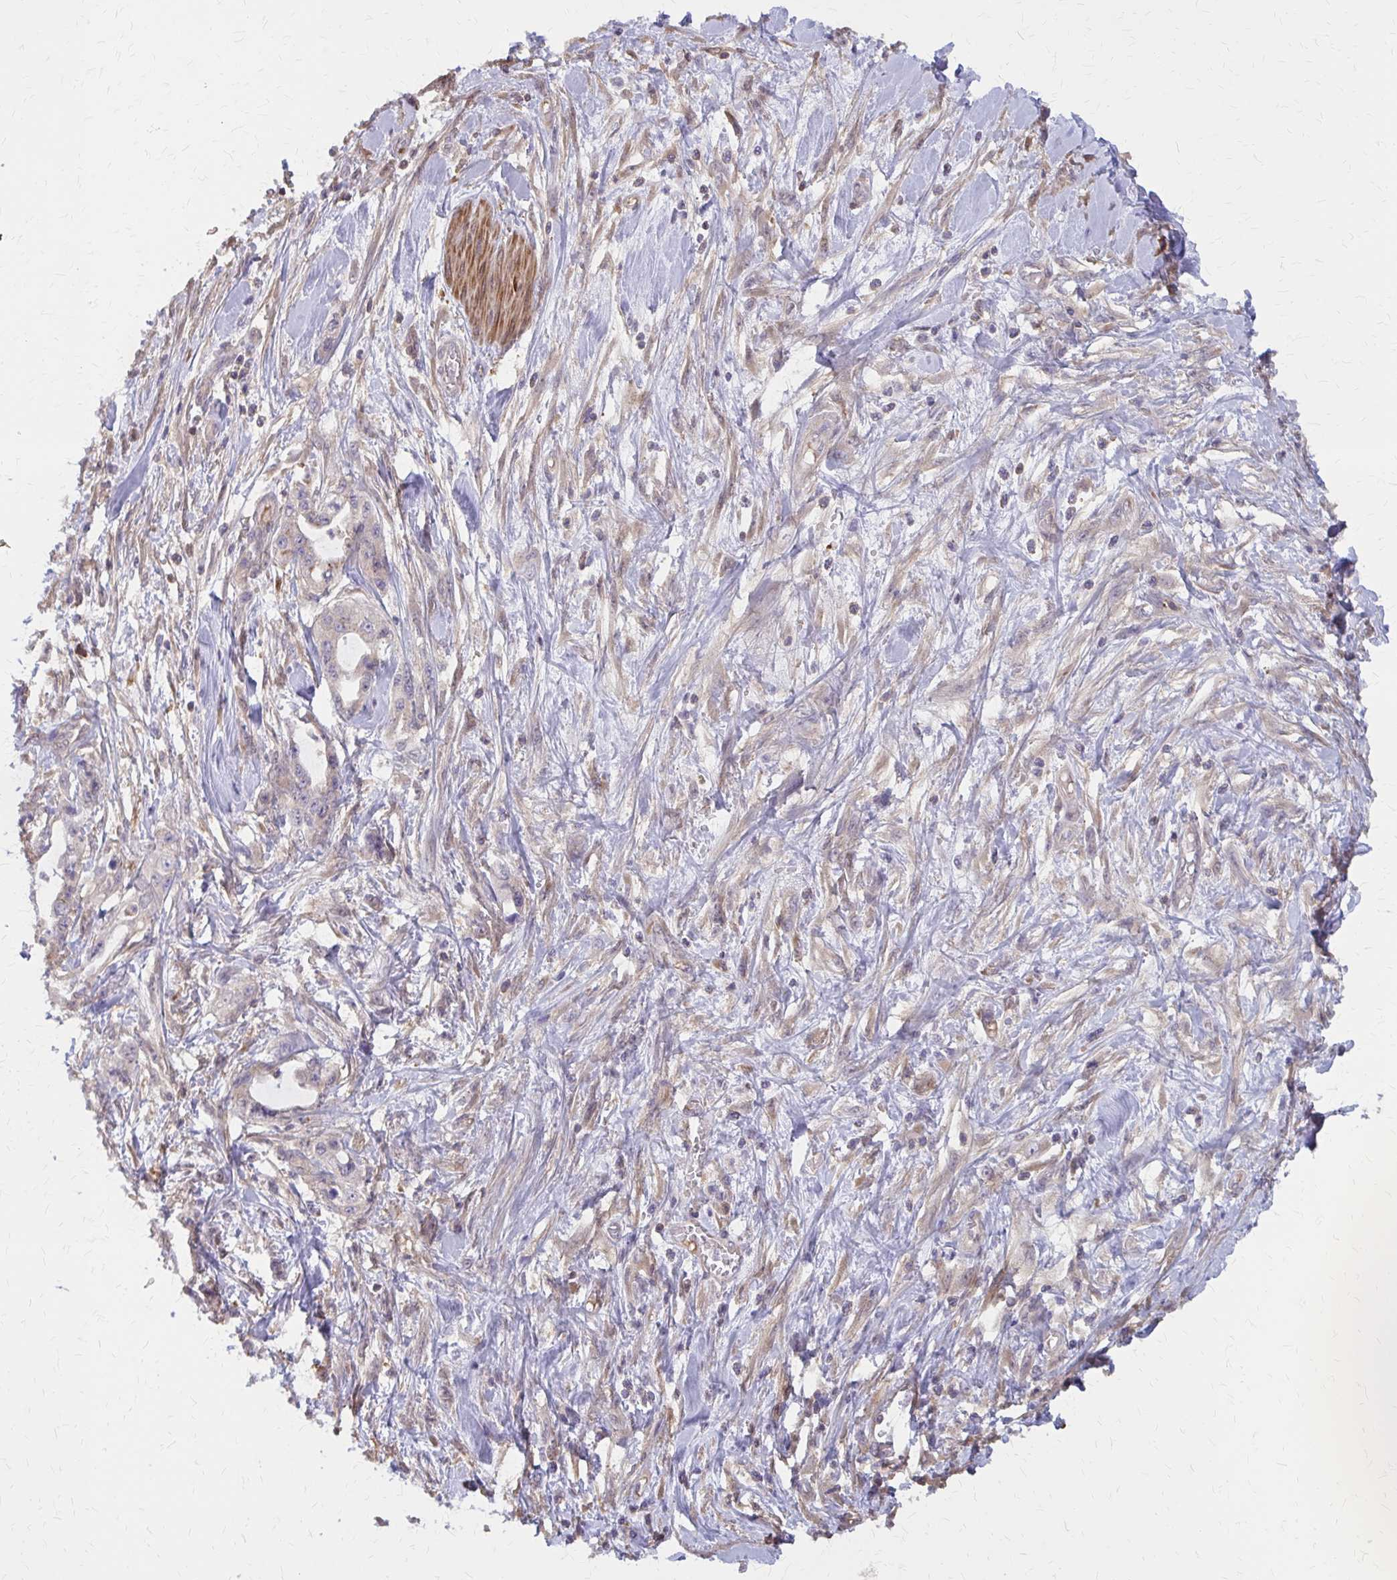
{"staining": {"intensity": "negative", "quantity": "none", "location": "none"}, "tissue": "pancreatic cancer", "cell_type": "Tumor cells", "image_type": "cancer", "snomed": [{"axis": "morphology", "description": "Adenocarcinoma, NOS"}, {"axis": "topography", "description": "Pancreas"}], "caption": "Pancreatic adenocarcinoma was stained to show a protein in brown. There is no significant positivity in tumor cells. Nuclei are stained in blue.", "gene": "IFI44L", "patient": {"sex": "female", "age": 61}}